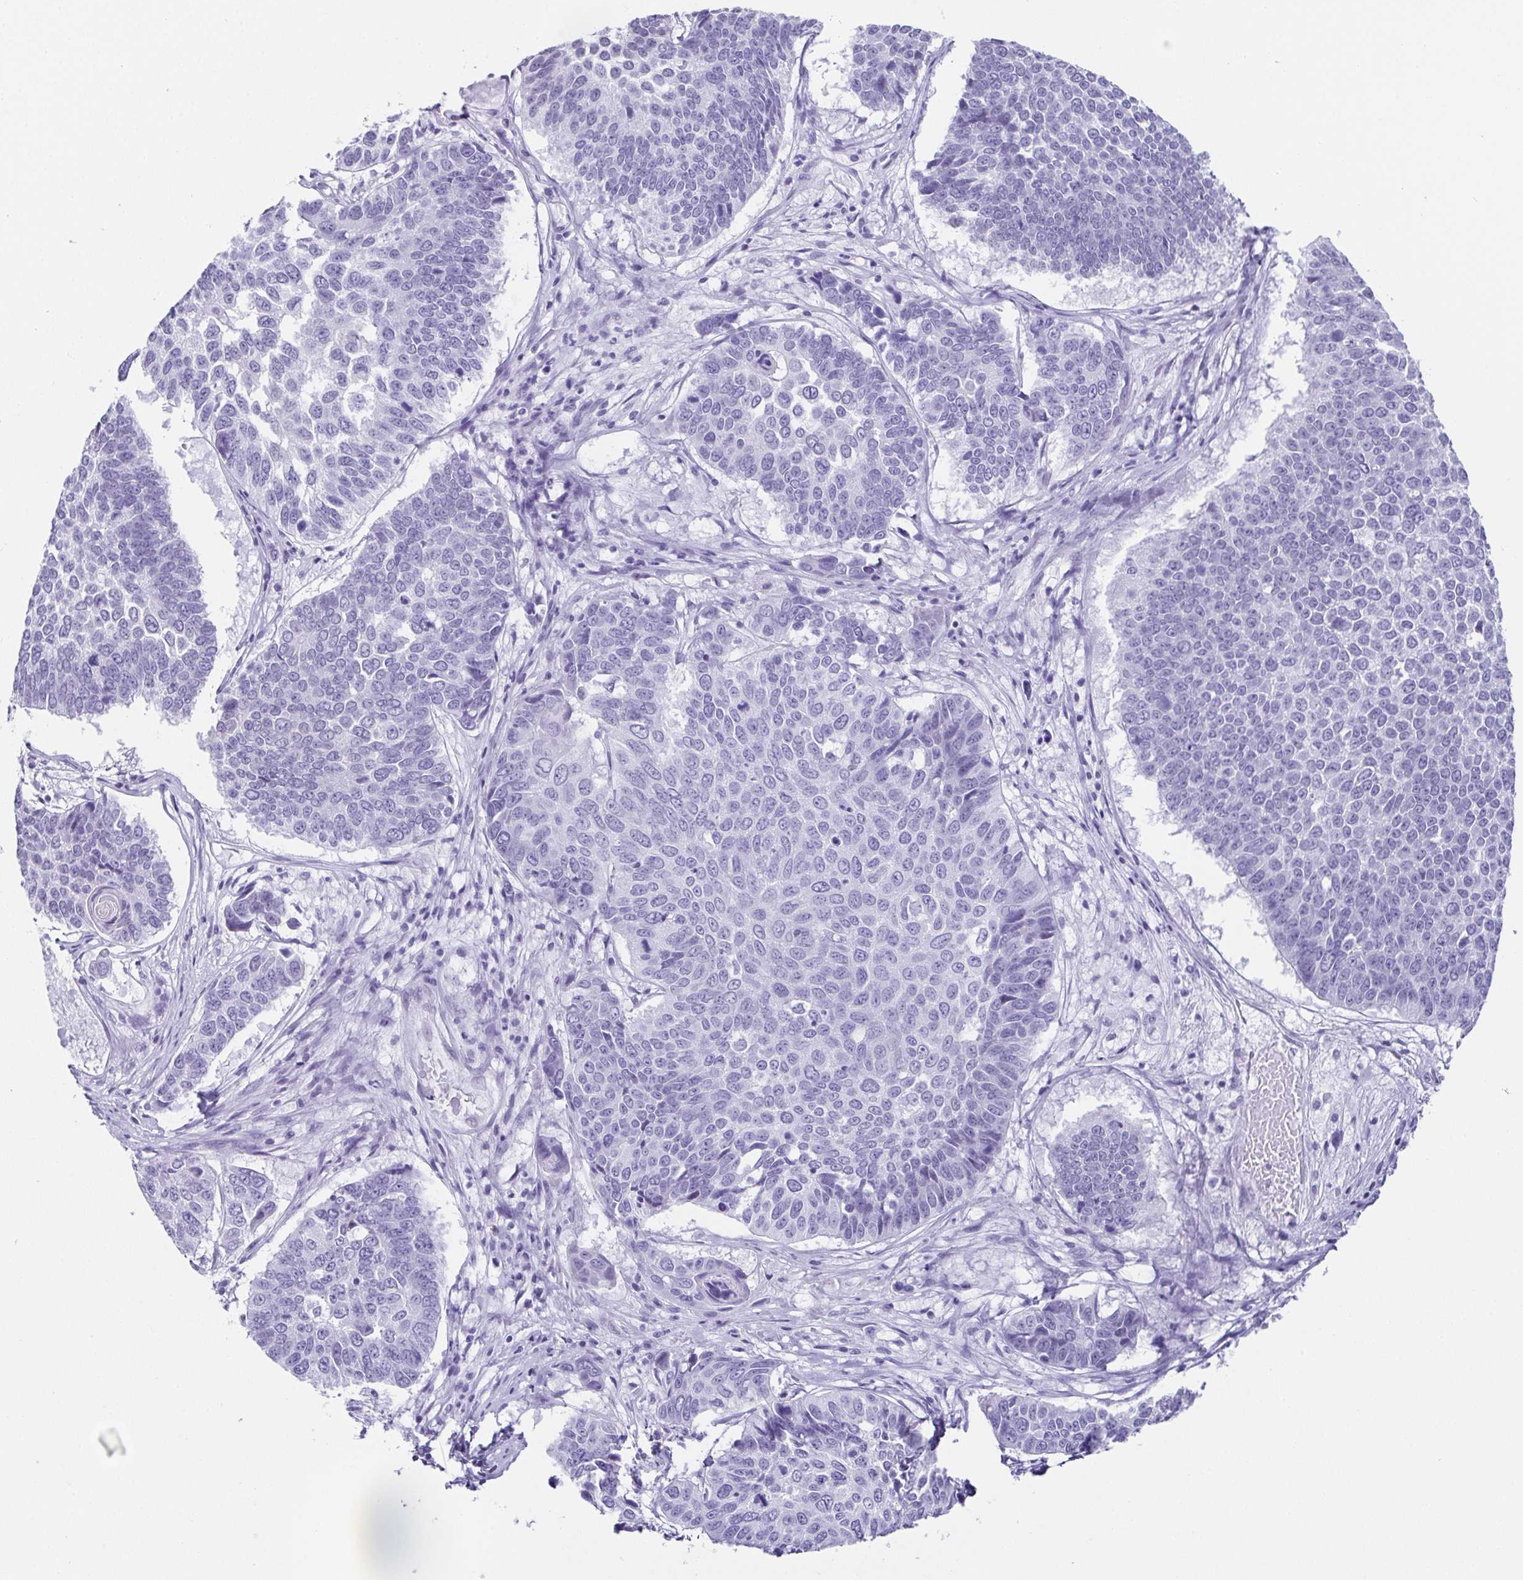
{"staining": {"intensity": "negative", "quantity": "none", "location": "none"}, "tissue": "lung cancer", "cell_type": "Tumor cells", "image_type": "cancer", "snomed": [{"axis": "morphology", "description": "Squamous cell carcinoma, NOS"}, {"axis": "topography", "description": "Lung"}], "caption": "High power microscopy micrograph of an immunohistochemistry (IHC) image of squamous cell carcinoma (lung), revealing no significant expression in tumor cells.", "gene": "ESX1", "patient": {"sex": "male", "age": 73}}